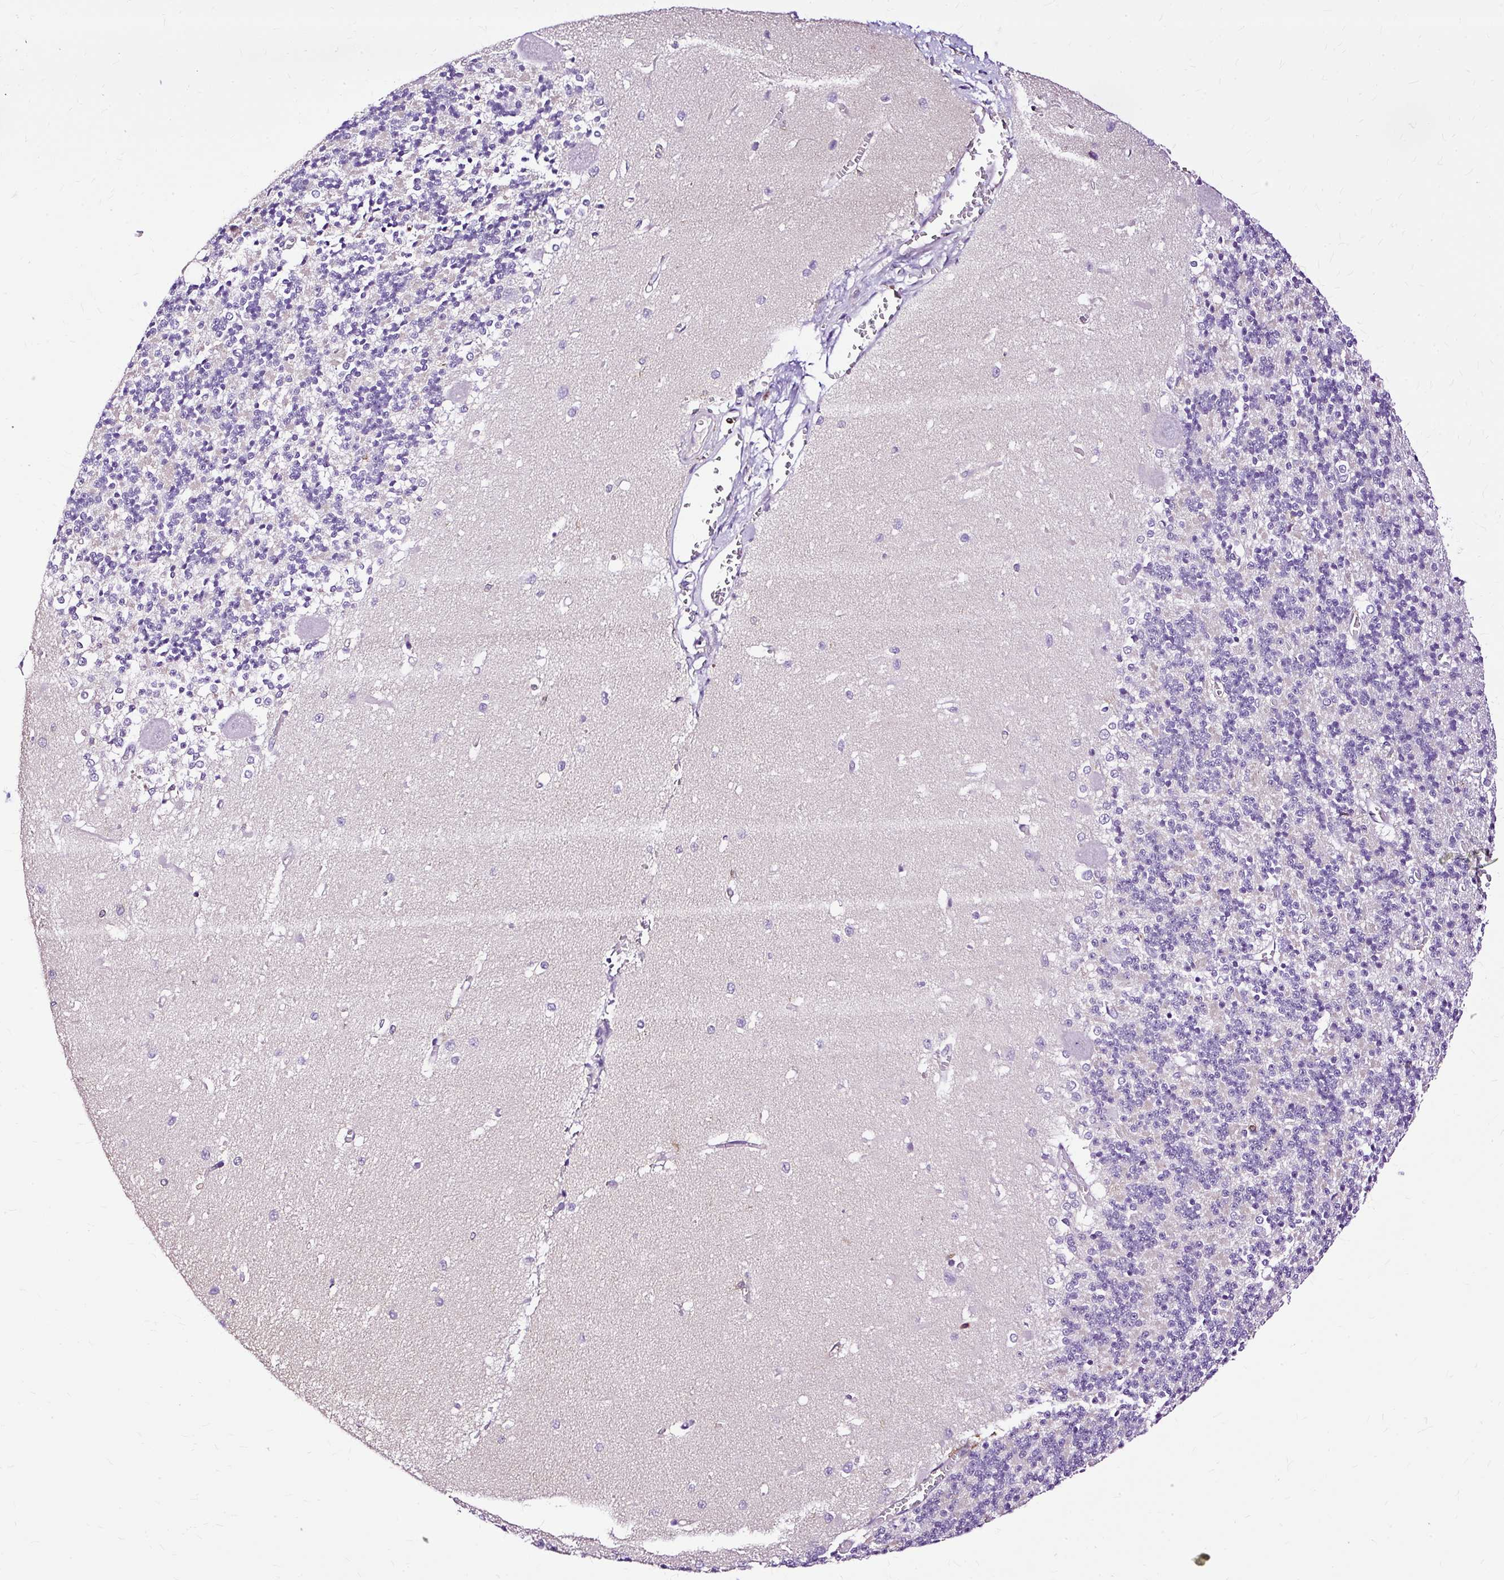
{"staining": {"intensity": "negative", "quantity": "none", "location": "none"}, "tissue": "cerebellum", "cell_type": "Cells in granular layer", "image_type": "normal", "snomed": [{"axis": "morphology", "description": "Normal tissue, NOS"}, {"axis": "topography", "description": "Cerebellum"}], "caption": "Immunohistochemistry histopathology image of benign cerebellum stained for a protein (brown), which displays no positivity in cells in granular layer.", "gene": "TWF2", "patient": {"sex": "male", "age": 37}}